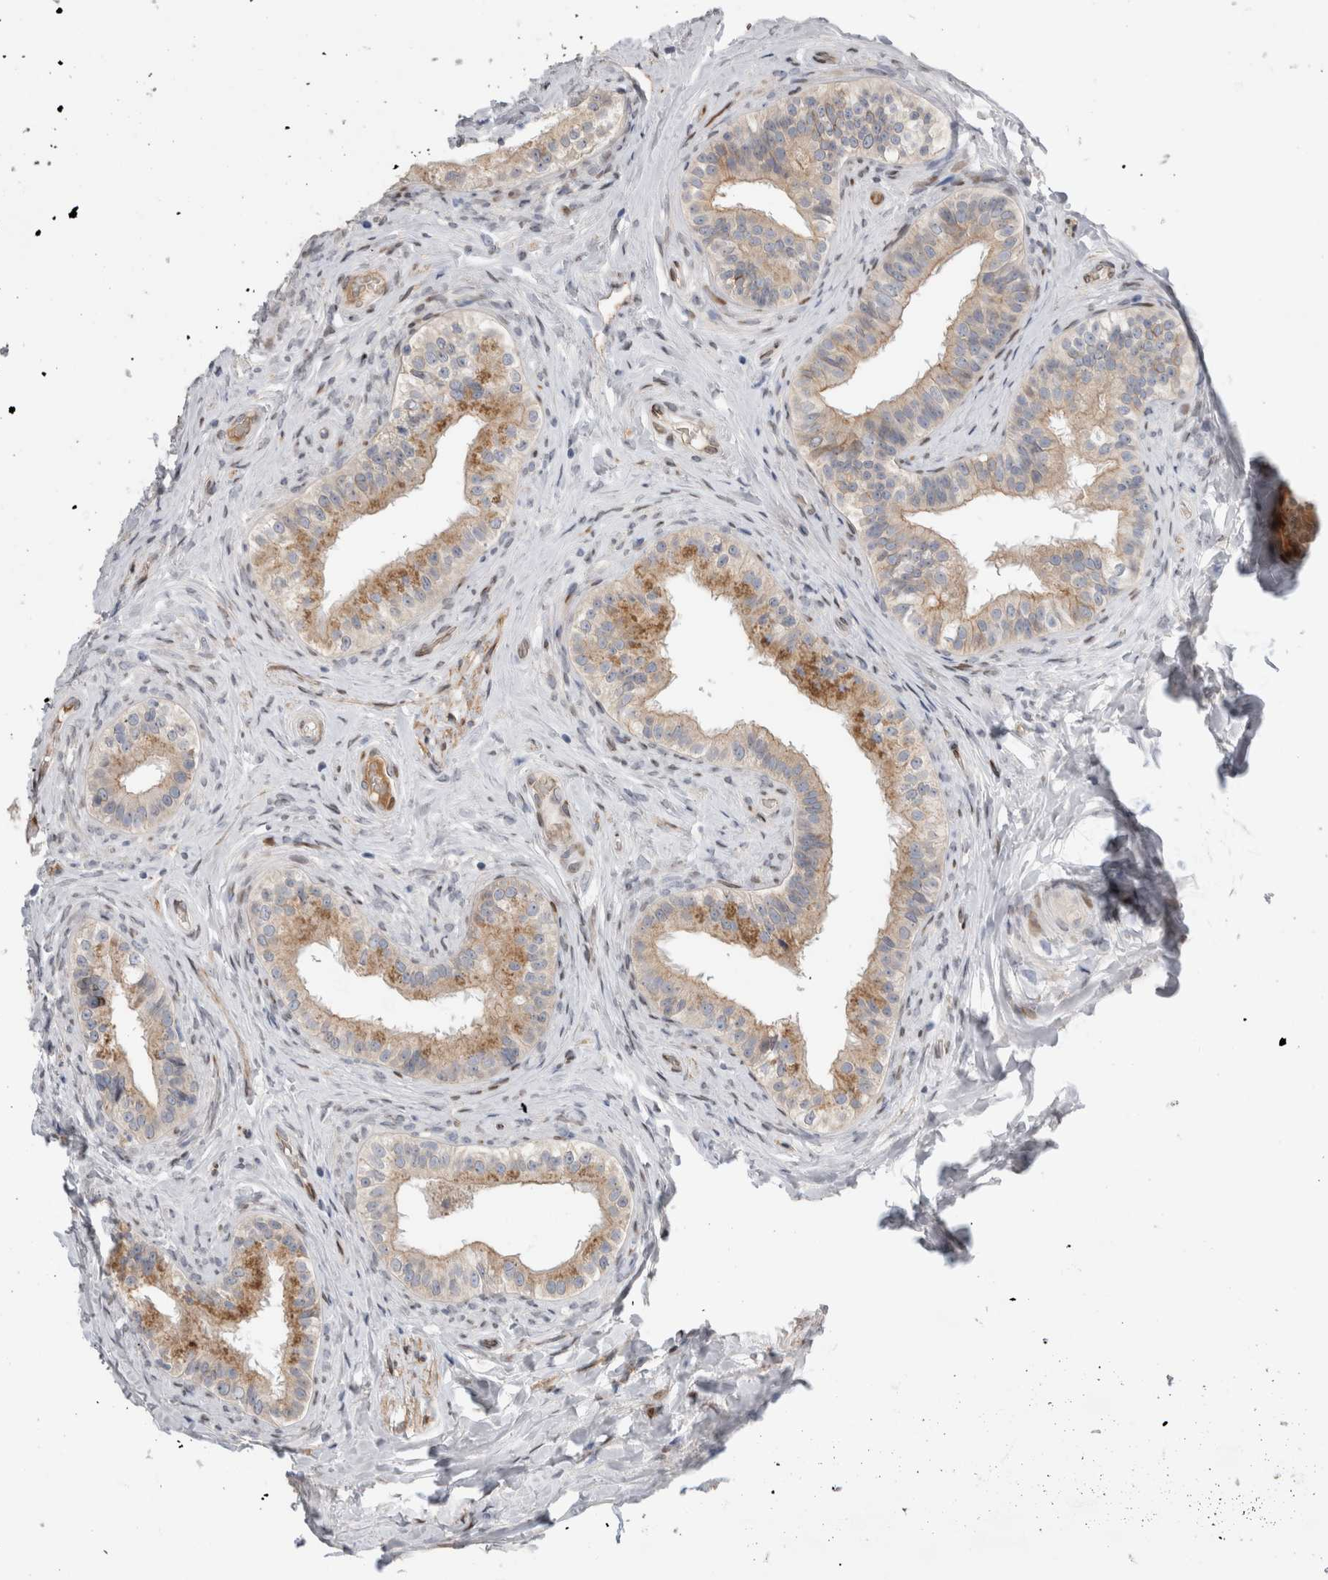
{"staining": {"intensity": "moderate", "quantity": "25%-75%", "location": "cytoplasmic/membranous"}, "tissue": "epididymis", "cell_type": "Glandular cells", "image_type": "normal", "snomed": [{"axis": "morphology", "description": "Normal tissue, NOS"}, {"axis": "topography", "description": "Epididymis"}], "caption": "Moderate cytoplasmic/membranous protein positivity is appreciated in about 25%-75% of glandular cells in epididymis. (Stains: DAB in brown, nuclei in blue, Microscopy: brightfield microscopy at high magnification).", "gene": "DMTN", "patient": {"sex": "male", "age": 49}}